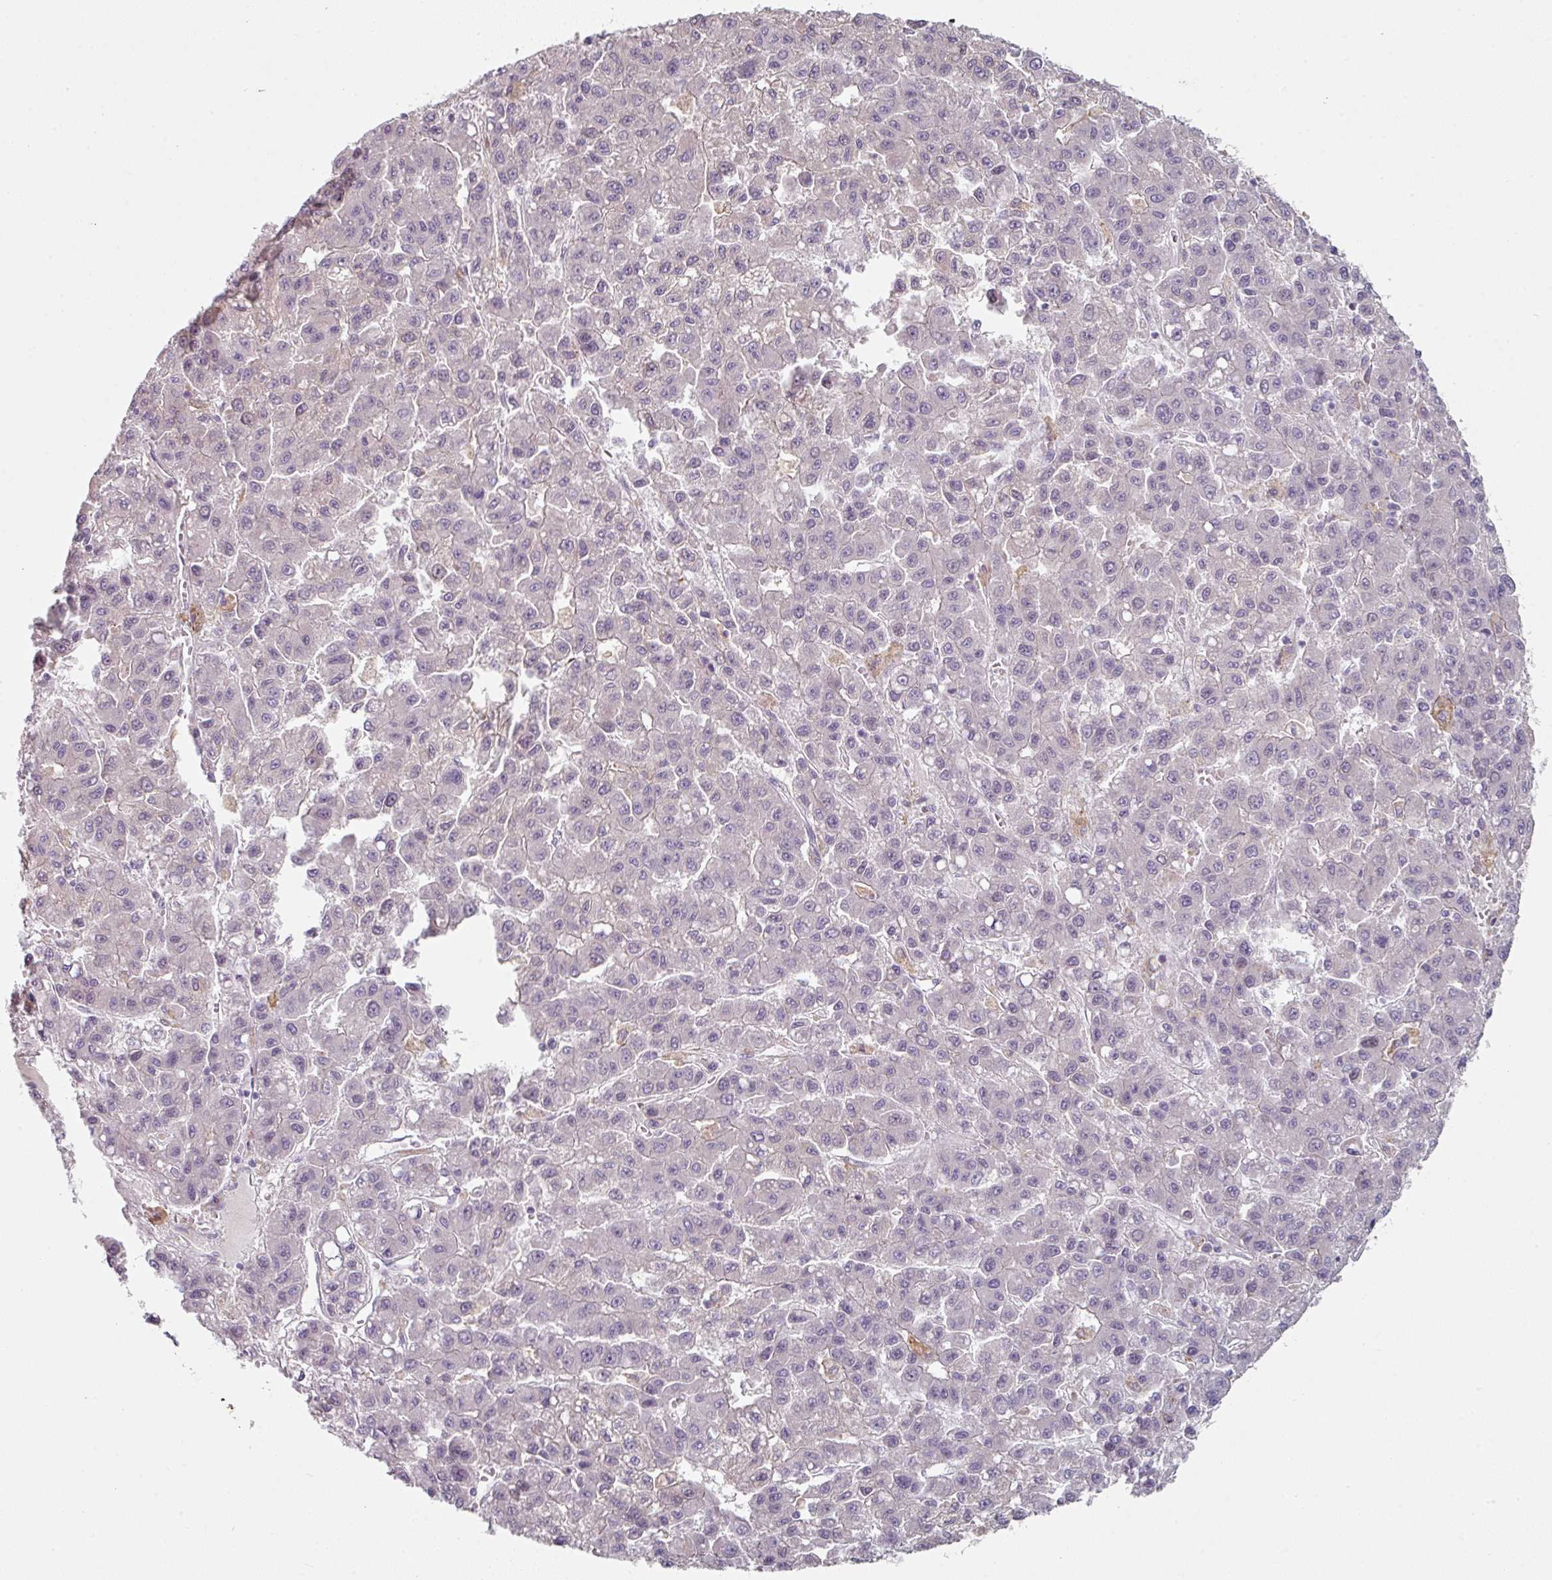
{"staining": {"intensity": "negative", "quantity": "none", "location": "none"}, "tissue": "liver cancer", "cell_type": "Tumor cells", "image_type": "cancer", "snomed": [{"axis": "morphology", "description": "Carcinoma, Hepatocellular, NOS"}, {"axis": "topography", "description": "Liver"}], "caption": "An IHC photomicrograph of liver cancer is shown. There is no staining in tumor cells of liver cancer.", "gene": "WSB2", "patient": {"sex": "male", "age": 70}}